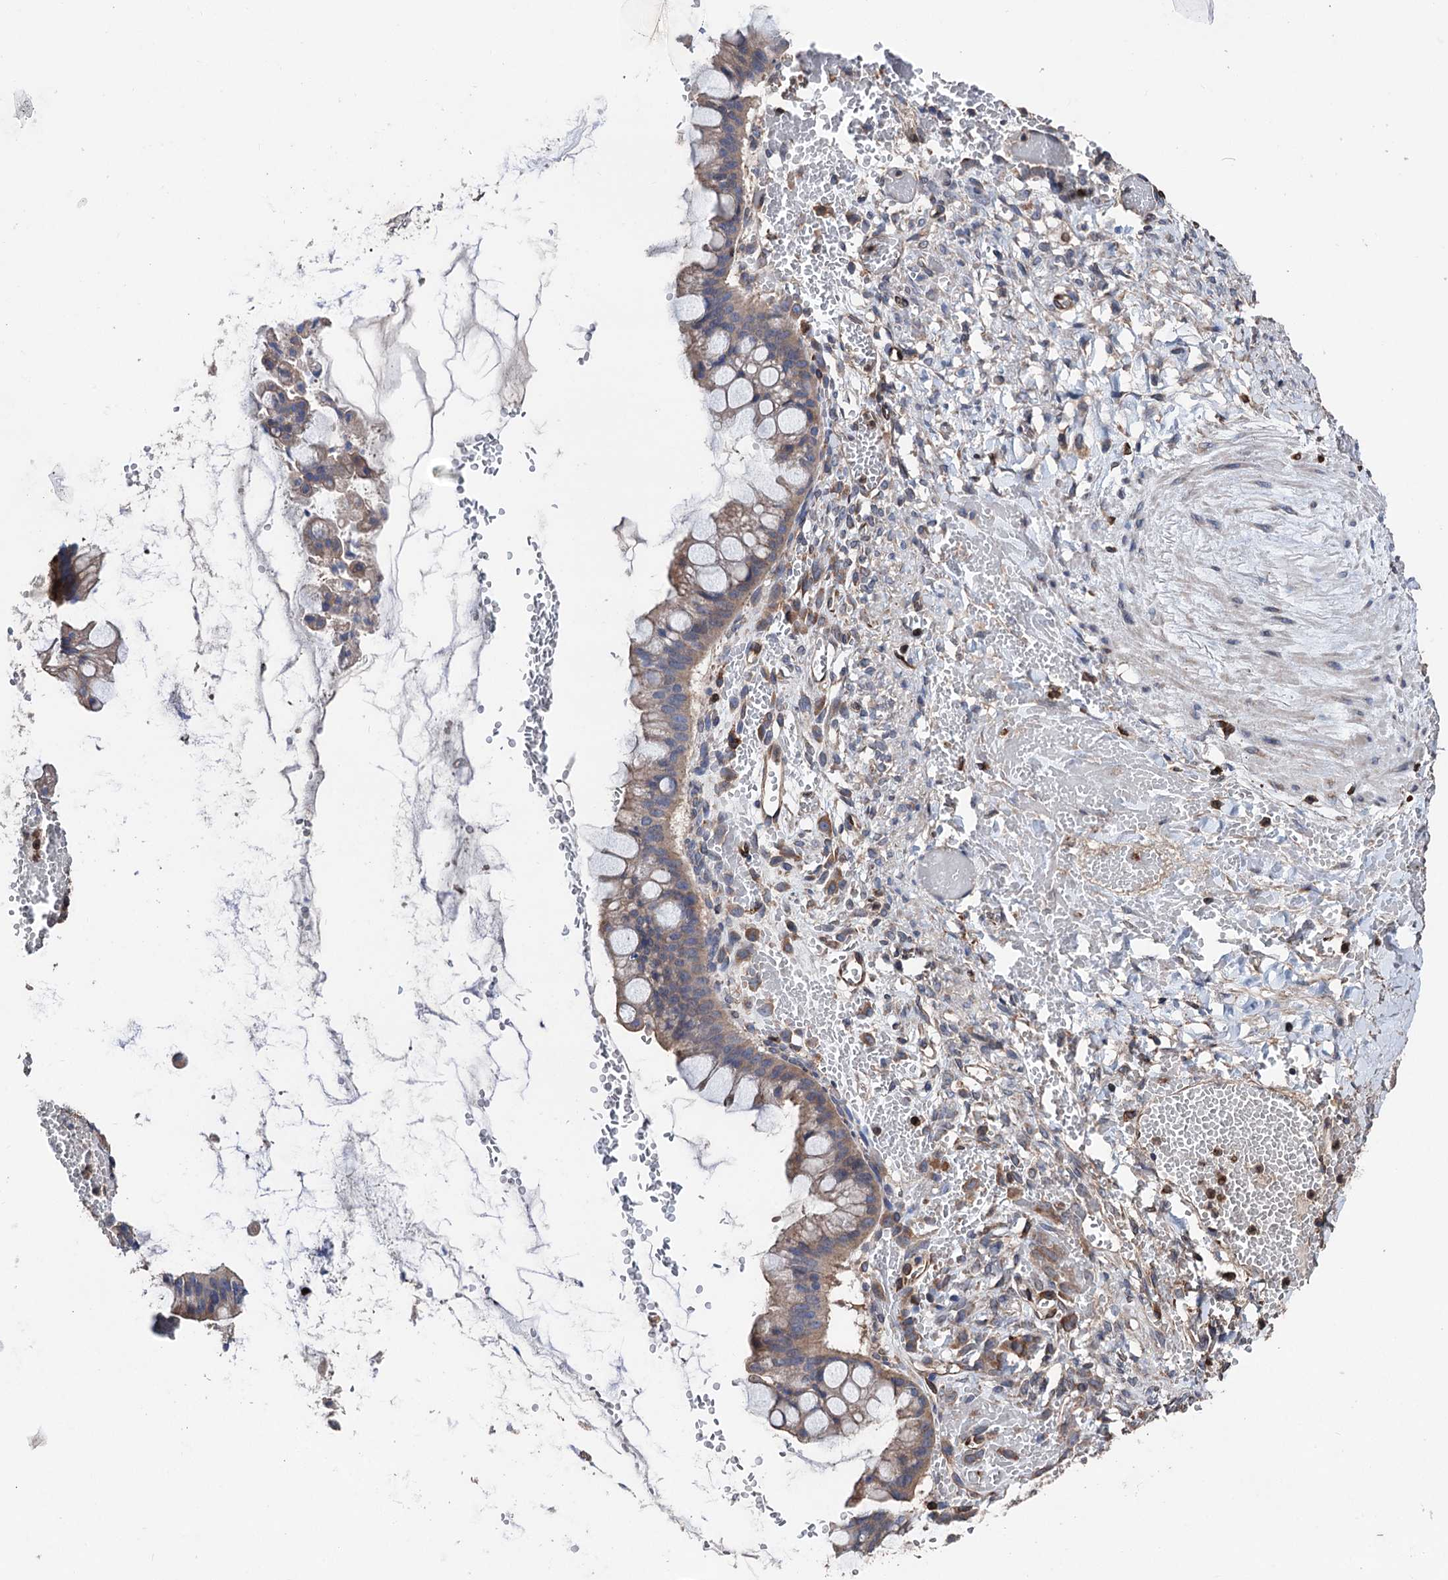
{"staining": {"intensity": "weak", "quantity": "25%-75%", "location": "cytoplasmic/membranous"}, "tissue": "ovarian cancer", "cell_type": "Tumor cells", "image_type": "cancer", "snomed": [{"axis": "morphology", "description": "Cystadenocarcinoma, mucinous, NOS"}, {"axis": "topography", "description": "Ovary"}], "caption": "Protein expression analysis of human ovarian mucinous cystadenocarcinoma reveals weak cytoplasmic/membranous positivity in approximately 25%-75% of tumor cells.", "gene": "STING1", "patient": {"sex": "female", "age": 73}}